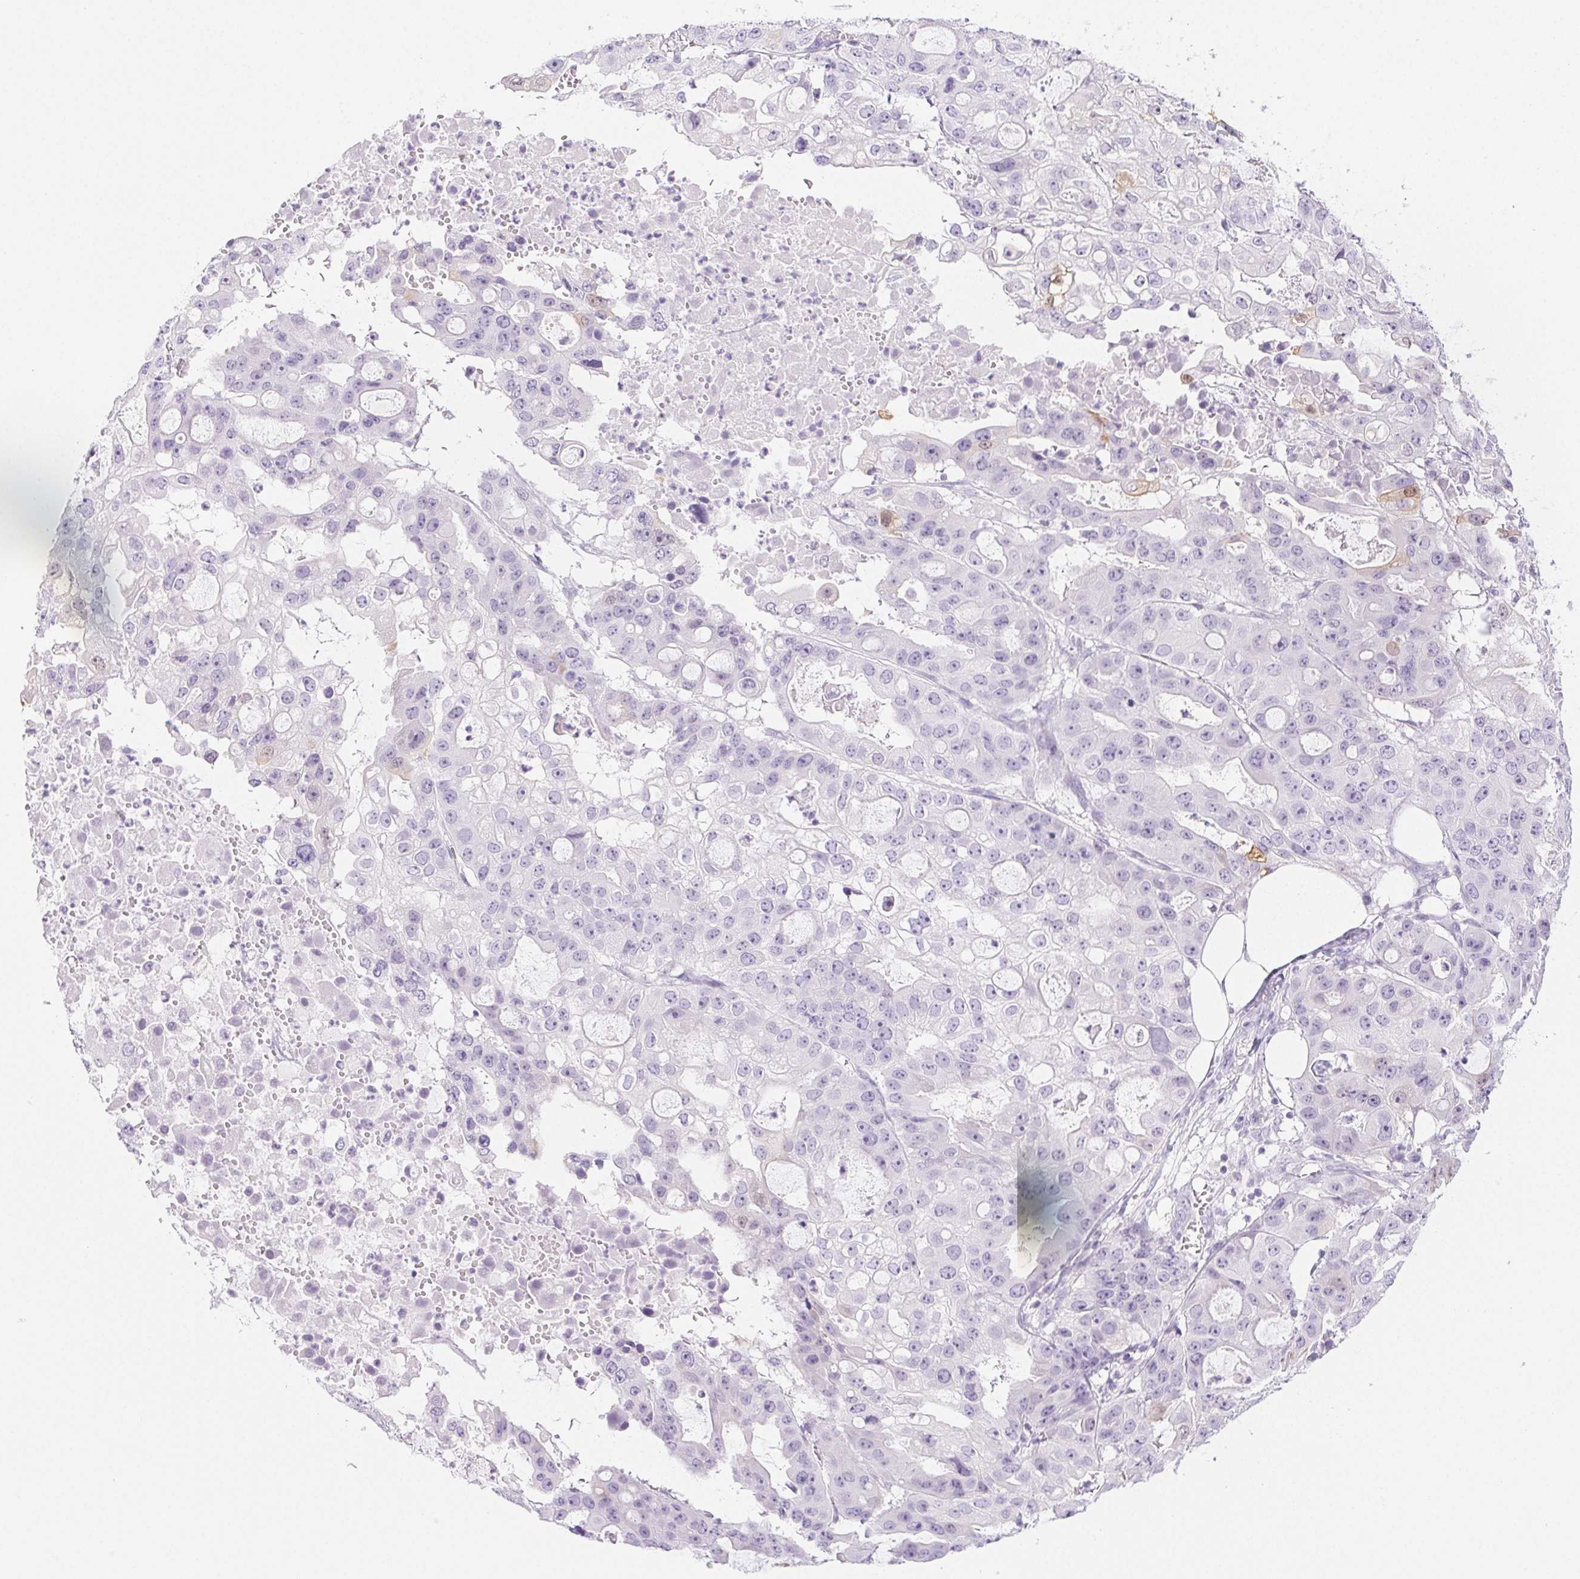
{"staining": {"intensity": "negative", "quantity": "none", "location": "none"}, "tissue": "ovarian cancer", "cell_type": "Tumor cells", "image_type": "cancer", "snomed": [{"axis": "morphology", "description": "Cystadenocarcinoma, serous, NOS"}, {"axis": "topography", "description": "Ovary"}], "caption": "An immunohistochemistry (IHC) photomicrograph of ovarian serous cystadenocarcinoma is shown. There is no staining in tumor cells of ovarian serous cystadenocarcinoma. The staining is performed using DAB brown chromogen with nuclei counter-stained in using hematoxylin.", "gene": "SPRR3", "patient": {"sex": "female", "age": 56}}